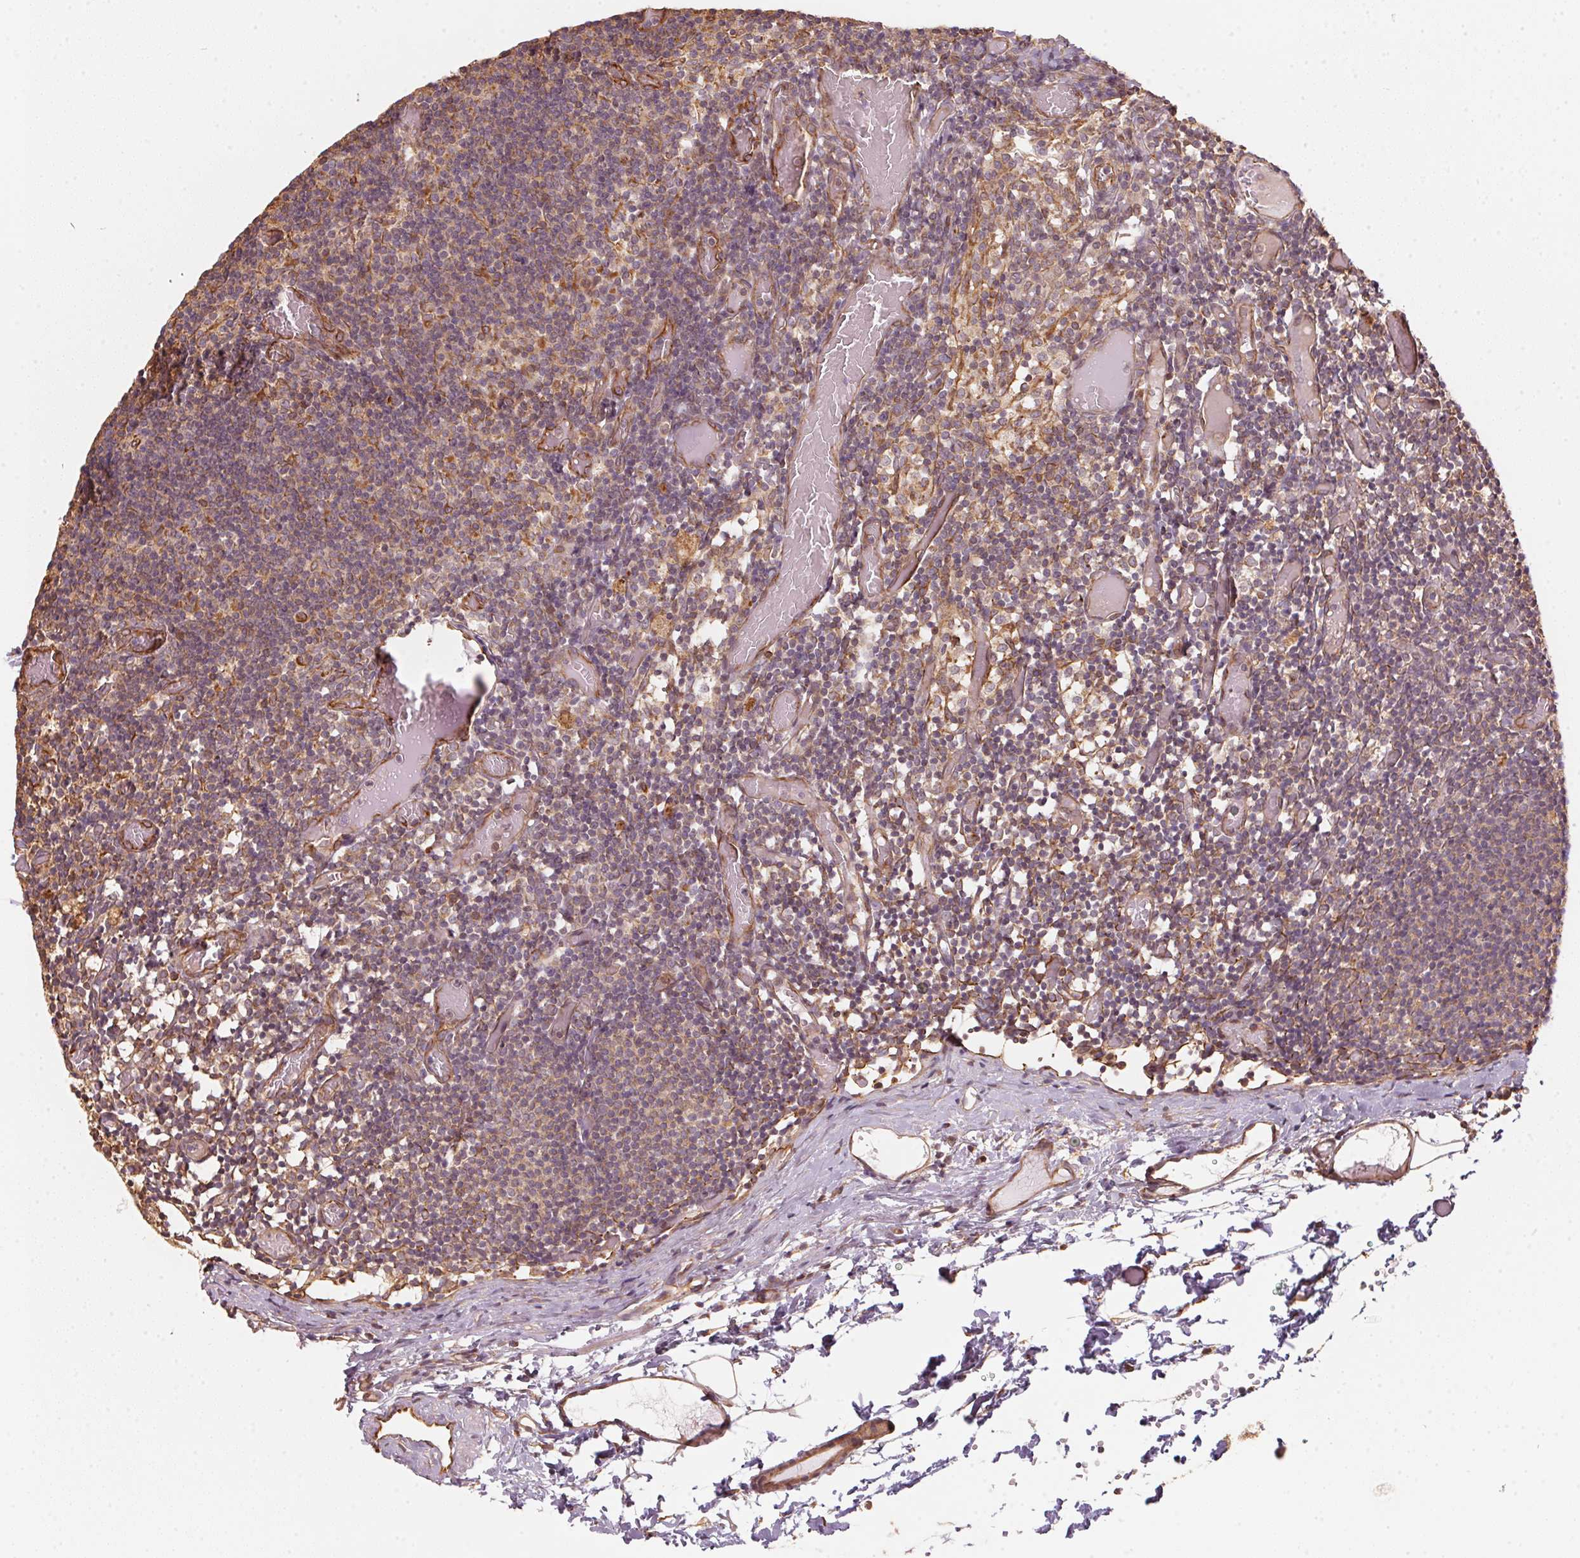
{"staining": {"intensity": "negative", "quantity": "none", "location": "none"}, "tissue": "lymph node", "cell_type": "Germinal center cells", "image_type": "normal", "snomed": [{"axis": "morphology", "description": "Normal tissue, NOS"}, {"axis": "topography", "description": "Lymph node"}], "caption": "High power microscopy photomicrograph of an immunohistochemistry image of unremarkable lymph node, revealing no significant positivity in germinal center cells.", "gene": "FOXR2", "patient": {"sex": "female", "age": 41}}